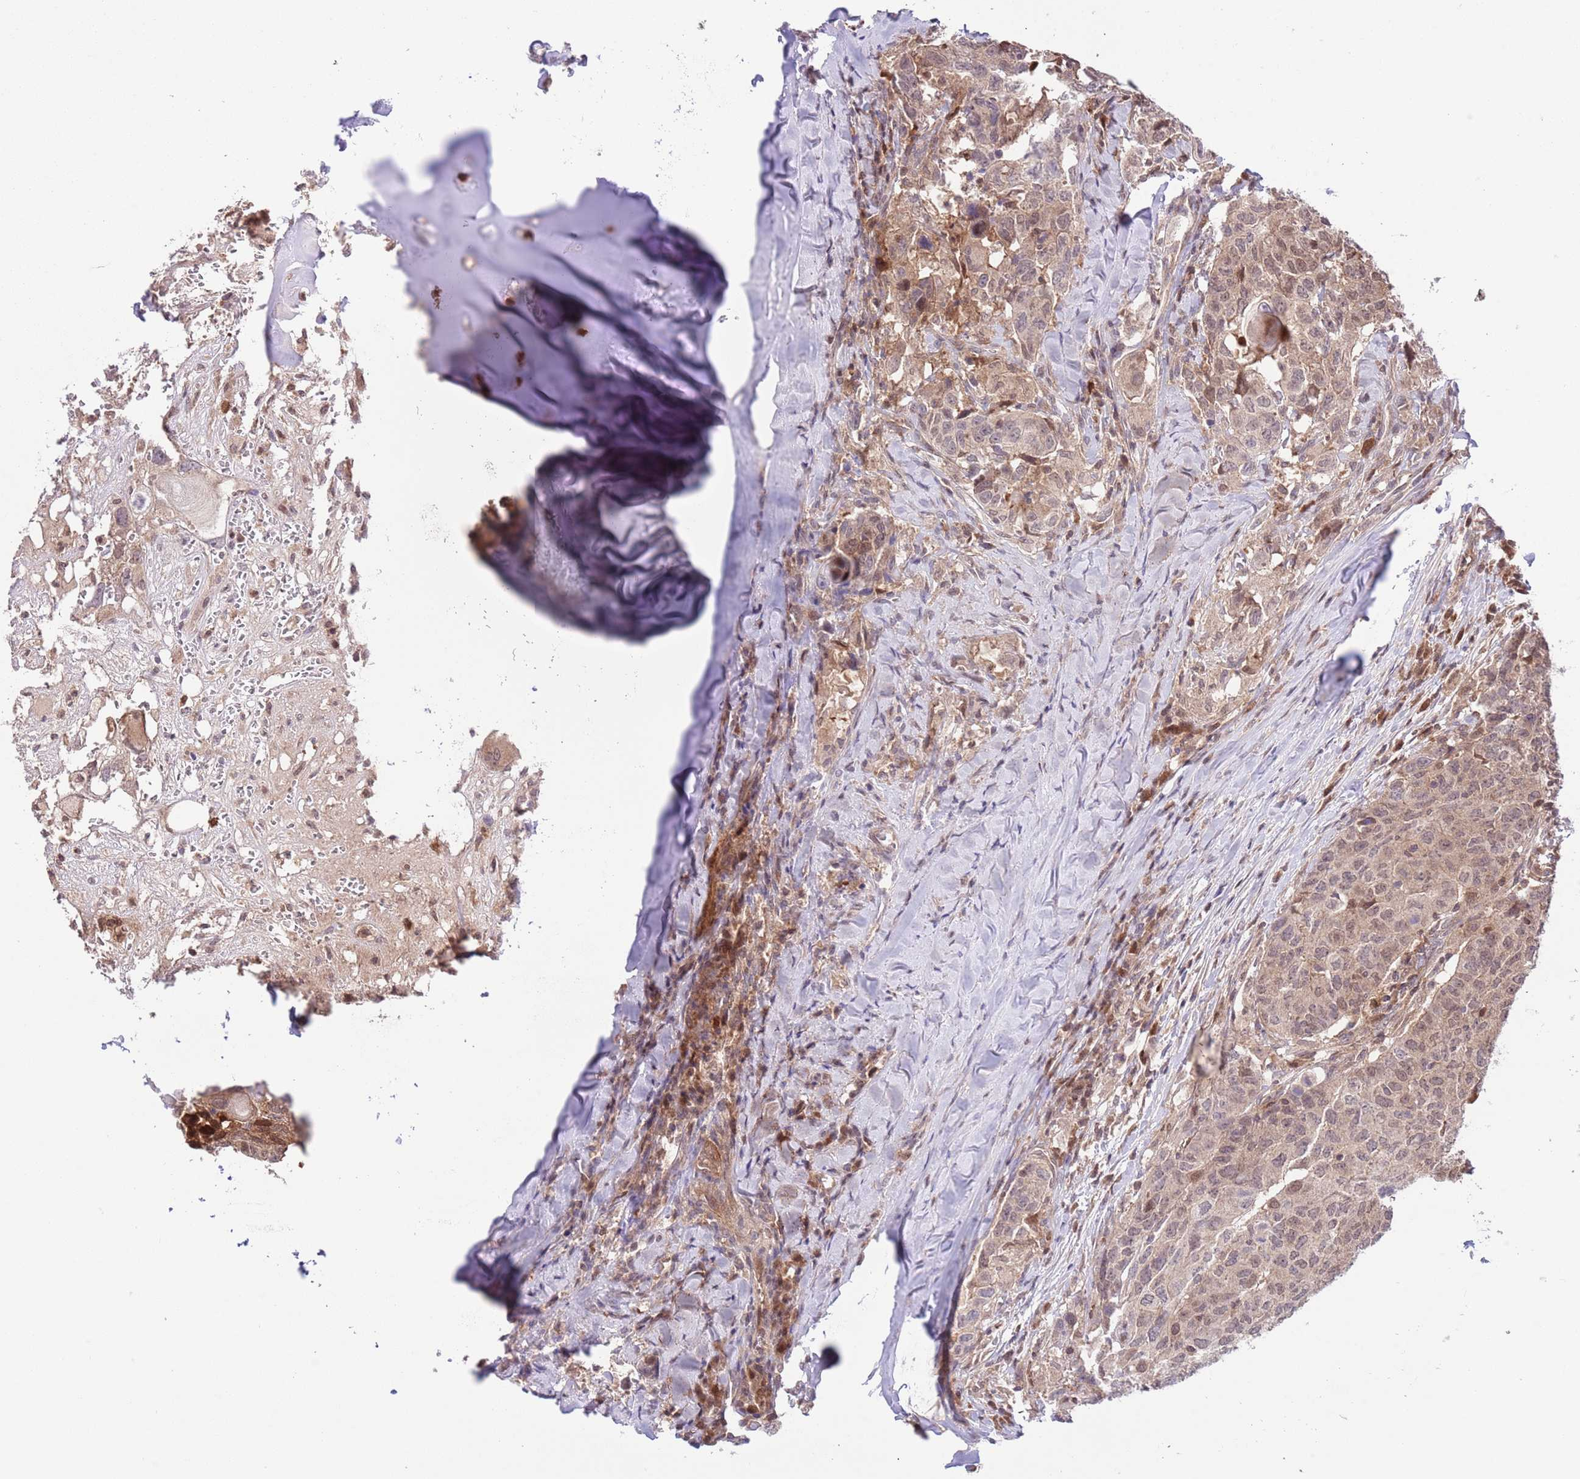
{"staining": {"intensity": "moderate", "quantity": ">75%", "location": "cytoplasmic/membranous,nuclear"}, "tissue": "head and neck cancer", "cell_type": "Tumor cells", "image_type": "cancer", "snomed": [{"axis": "morphology", "description": "Normal tissue, NOS"}, {"axis": "morphology", "description": "Squamous cell carcinoma, NOS"}, {"axis": "topography", "description": "Skeletal muscle"}, {"axis": "topography", "description": "Vascular tissue"}, {"axis": "topography", "description": "Peripheral nerve tissue"}, {"axis": "topography", "description": "Head-Neck"}], "caption": "Immunohistochemical staining of human squamous cell carcinoma (head and neck) reveals medium levels of moderate cytoplasmic/membranous and nuclear positivity in approximately >75% of tumor cells.", "gene": "HDHD2", "patient": {"sex": "male", "age": 66}}